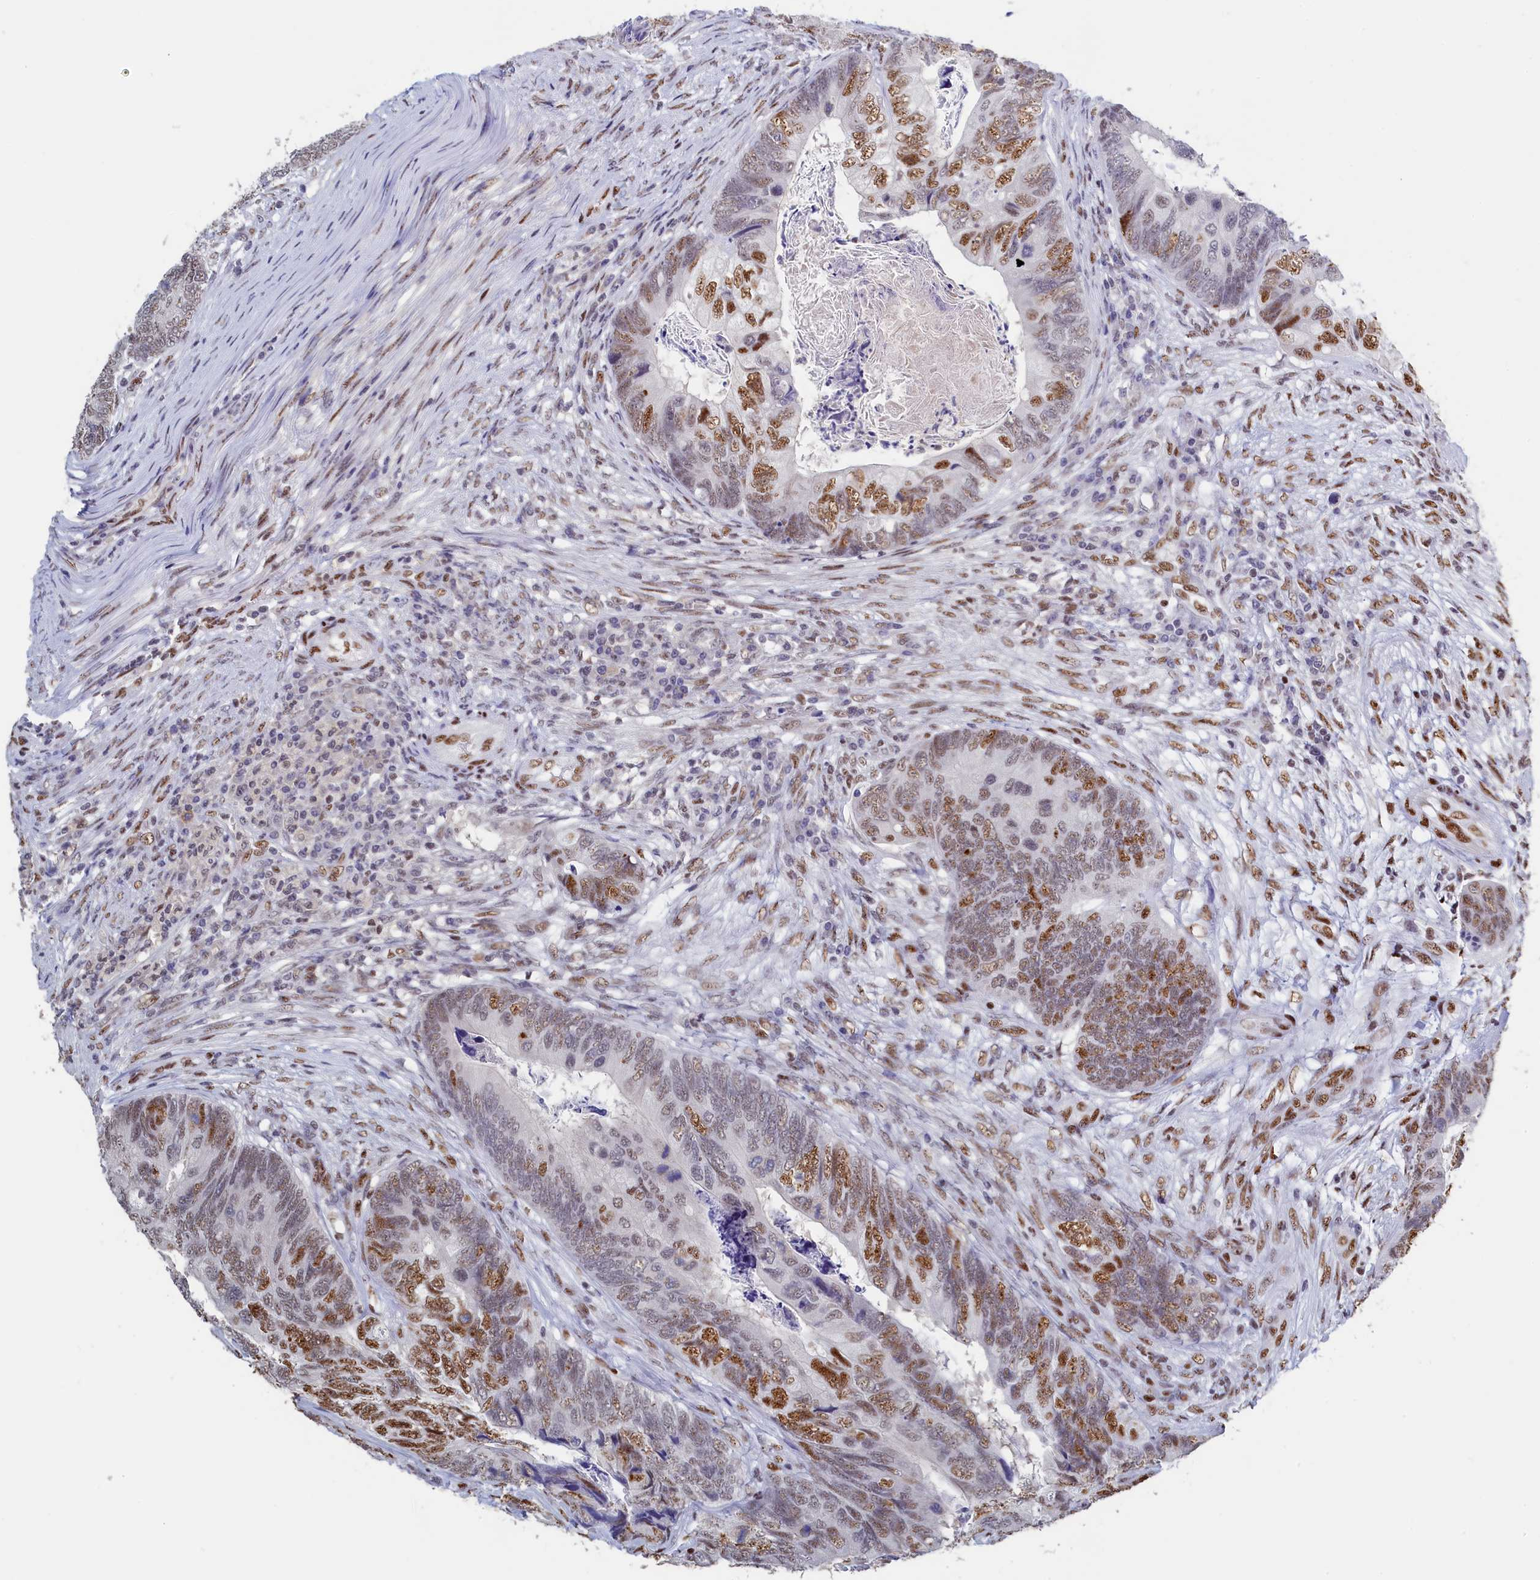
{"staining": {"intensity": "strong", "quantity": "<25%", "location": "nuclear"}, "tissue": "colorectal cancer", "cell_type": "Tumor cells", "image_type": "cancer", "snomed": [{"axis": "morphology", "description": "Adenocarcinoma, NOS"}, {"axis": "topography", "description": "Colon"}], "caption": "This is a photomicrograph of immunohistochemistry staining of colorectal cancer (adenocarcinoma), which shows strong staining in the nuclear of tumor cells.", "gene": "MOSPD3", "patient": {"sex": "female", "age": 67}}